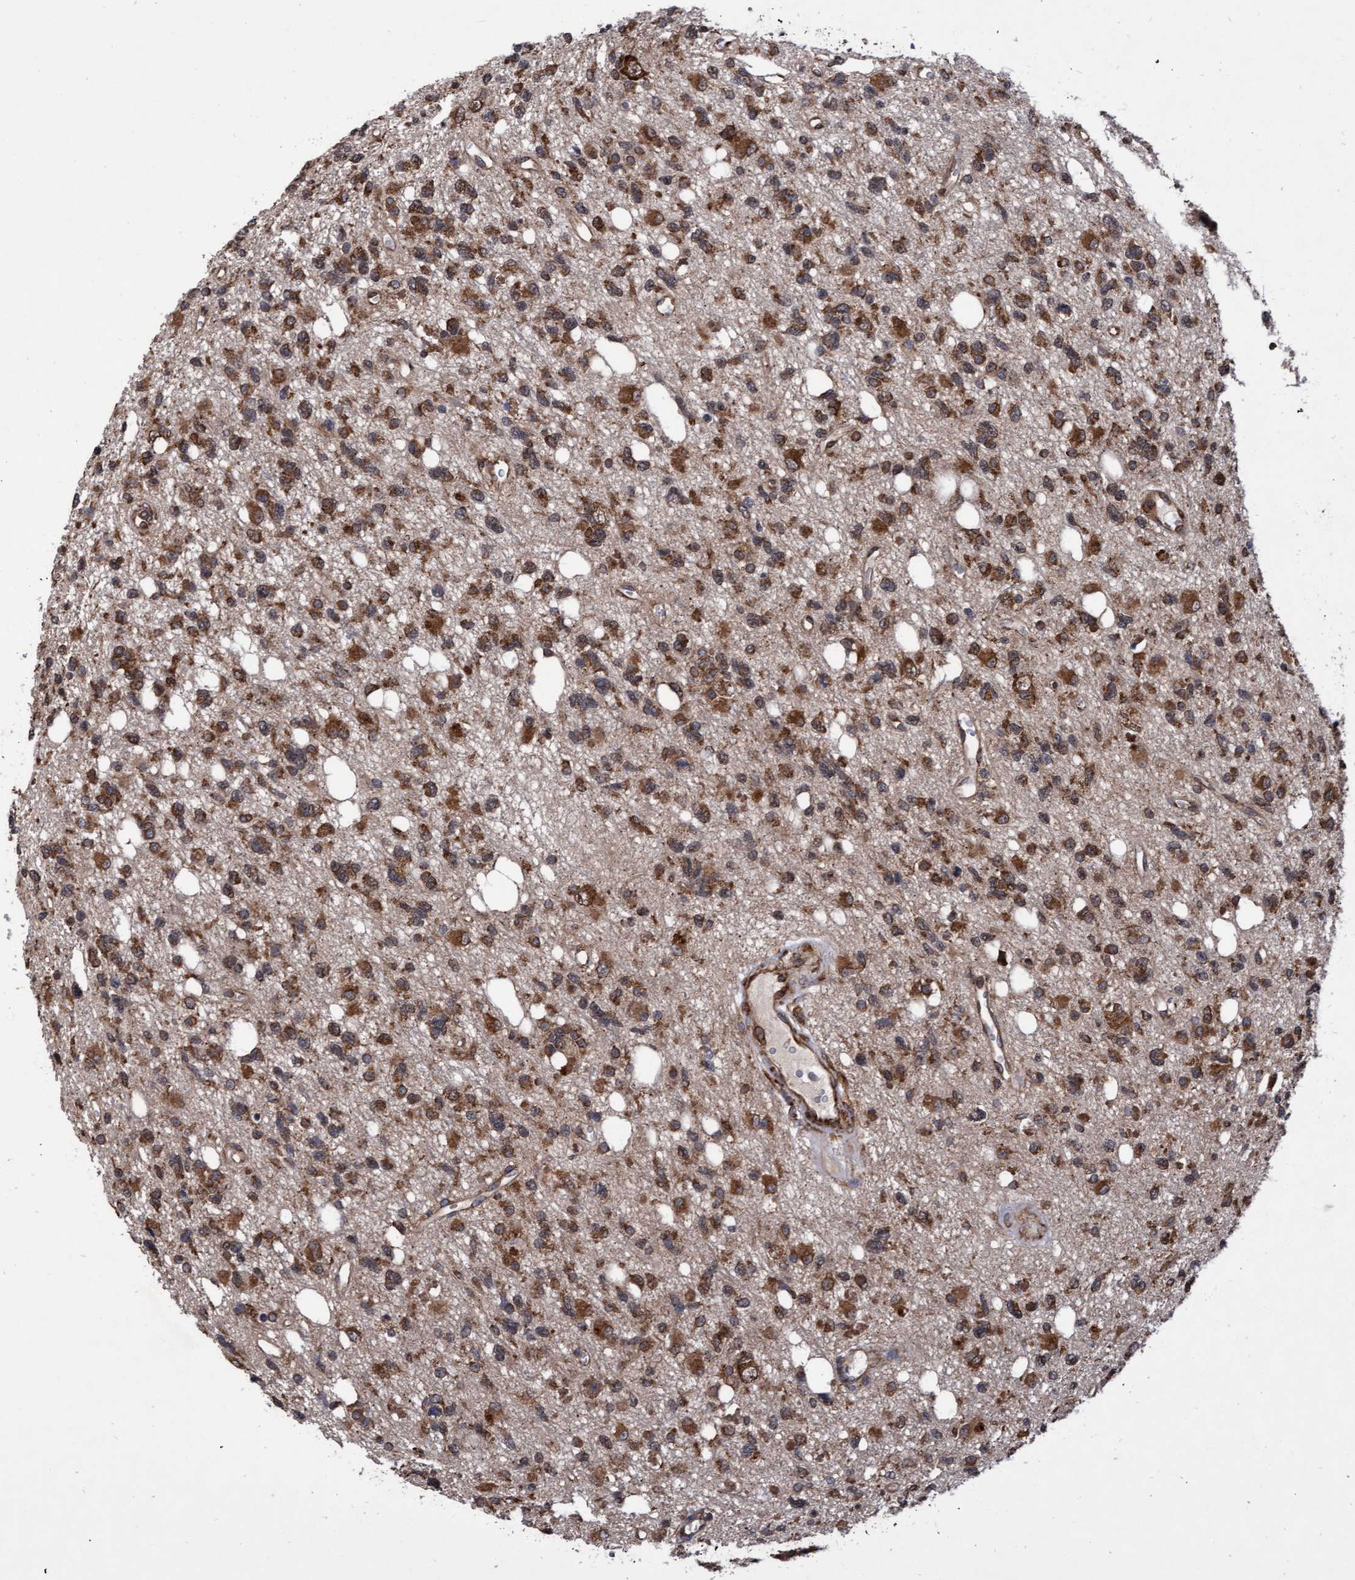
{"staining": {"intensity": "strong", "quantity": ">75%", "location": "cytoplasmic/membranous"}, "tissue": "glioma", "cell_type": "Tumor cells", "image_type": "cancer", "snomed": [{"axis": "morphology", "description": "Glioma, malignant, High grade"}, {"axis": "topography", "description": "Brain"}], "caption": "High-magnification brightfield microscopy of glioma stained with DAB (brown) and counterstained with hematoxylin (blue). tumor cells exhibit strong cytoplasmic/membranous expression is identified in about>75% of cells. The staining was performed using DAB, with brown indicating positive protein expression. Nuclei are stained blue with hematoxylin.", "gene": "ABCF2", "patient": {"sex": "female", "age": 62}}